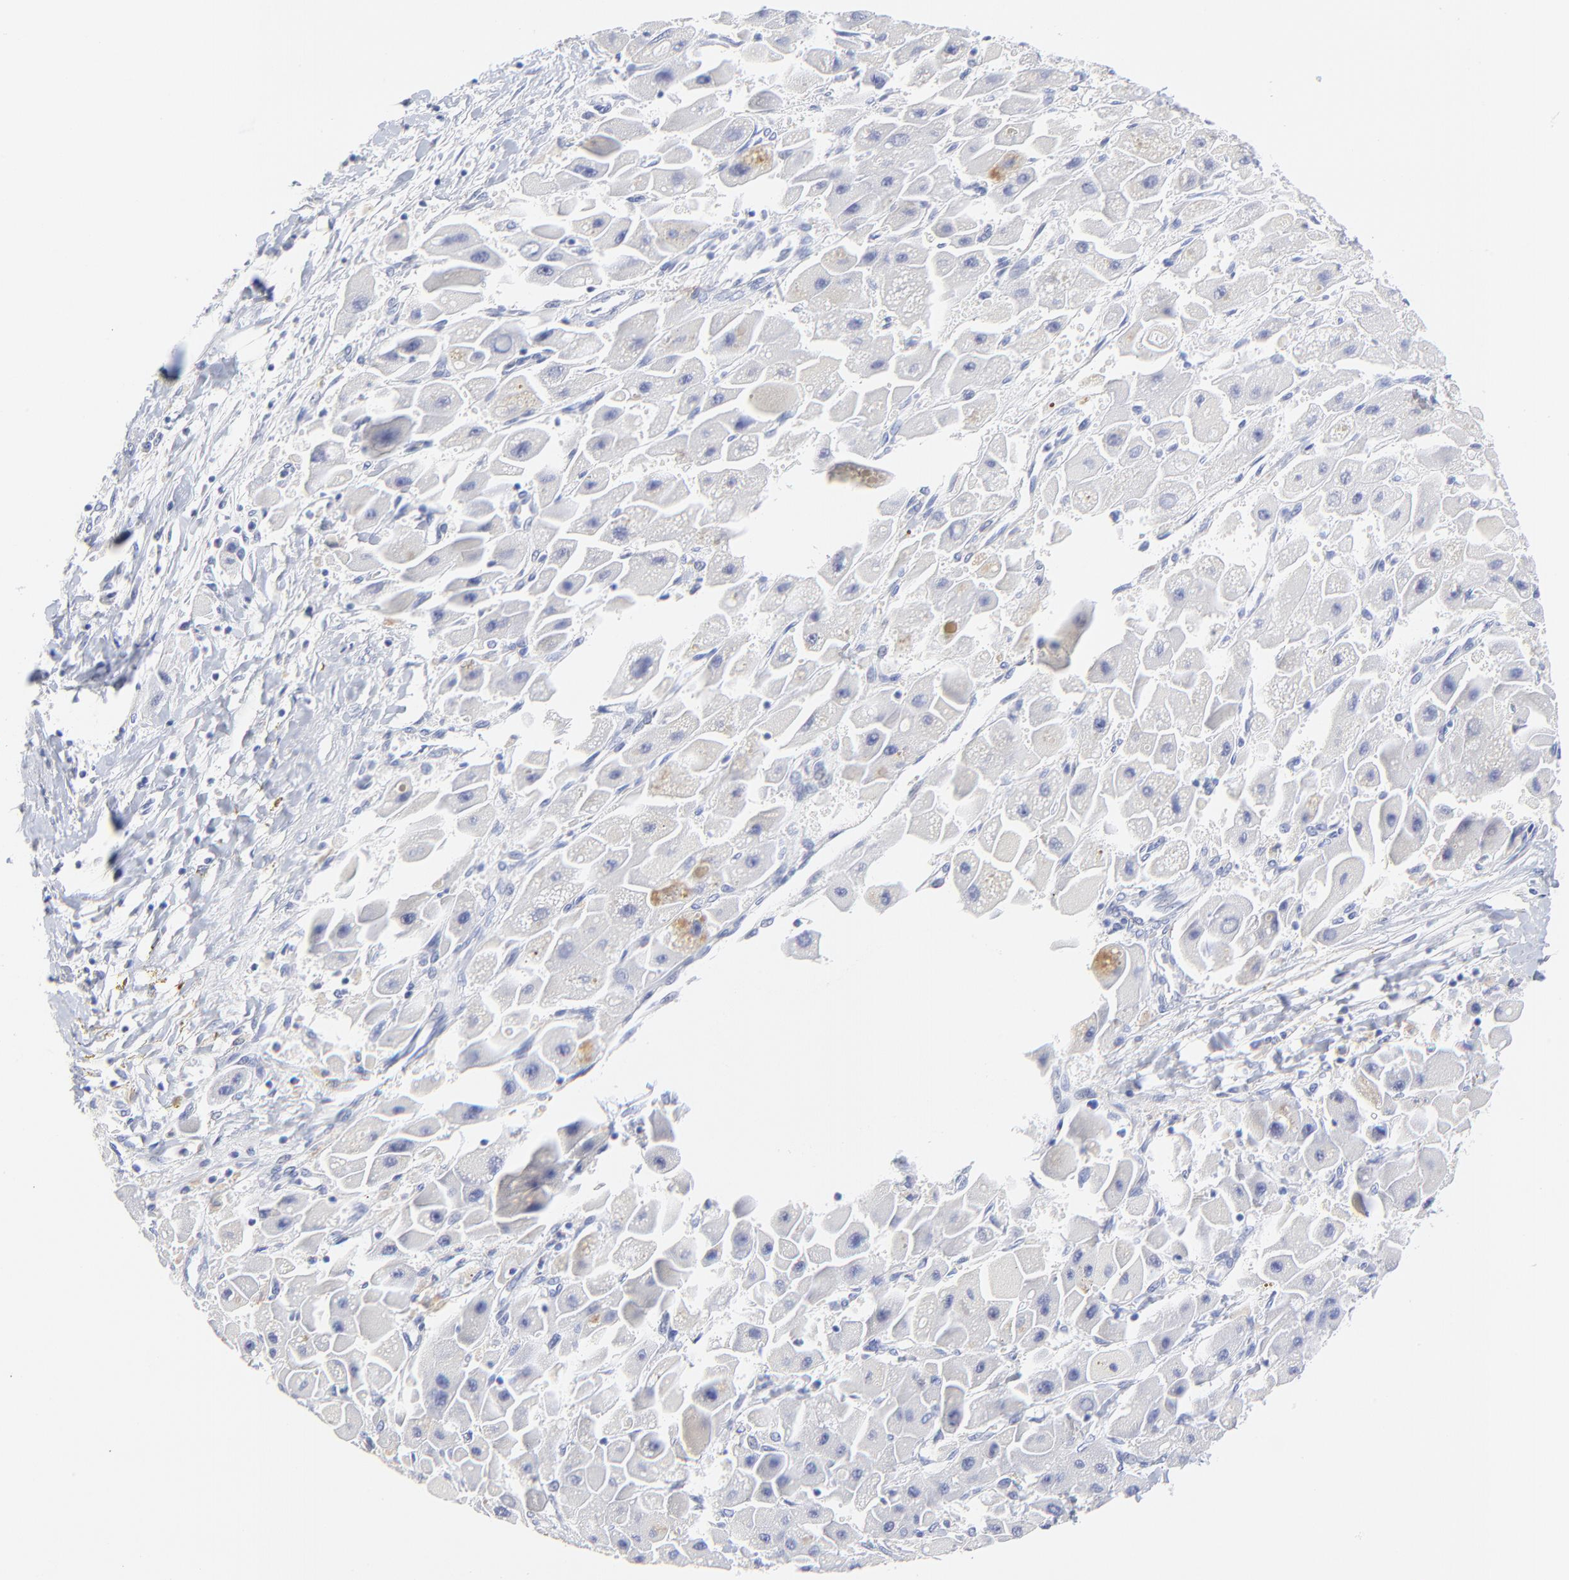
{"staining": {"intensity": "moderate", "quantity": "<25%", "location": "cytoplasmic/membranous"}, "tissue": "liver cancer", "cell_type": "Tumor cells", "image_type": "cancer", "snomed": [{"axis": "morphology", "description": "Carcinoma, Hepatocellular, NOS"}, {"axis": "topography", "description": "Liver"}], "caption": "IHC photomicrograph of human liver hepatocellular carcinoma stained for a protein (brown), which reveals low levels of moderate cytoplasmic/membranous staining in about <25% of tumor cells.", "gene": "SULT4A1", "patient": {"sex": "male", "age": 24}}